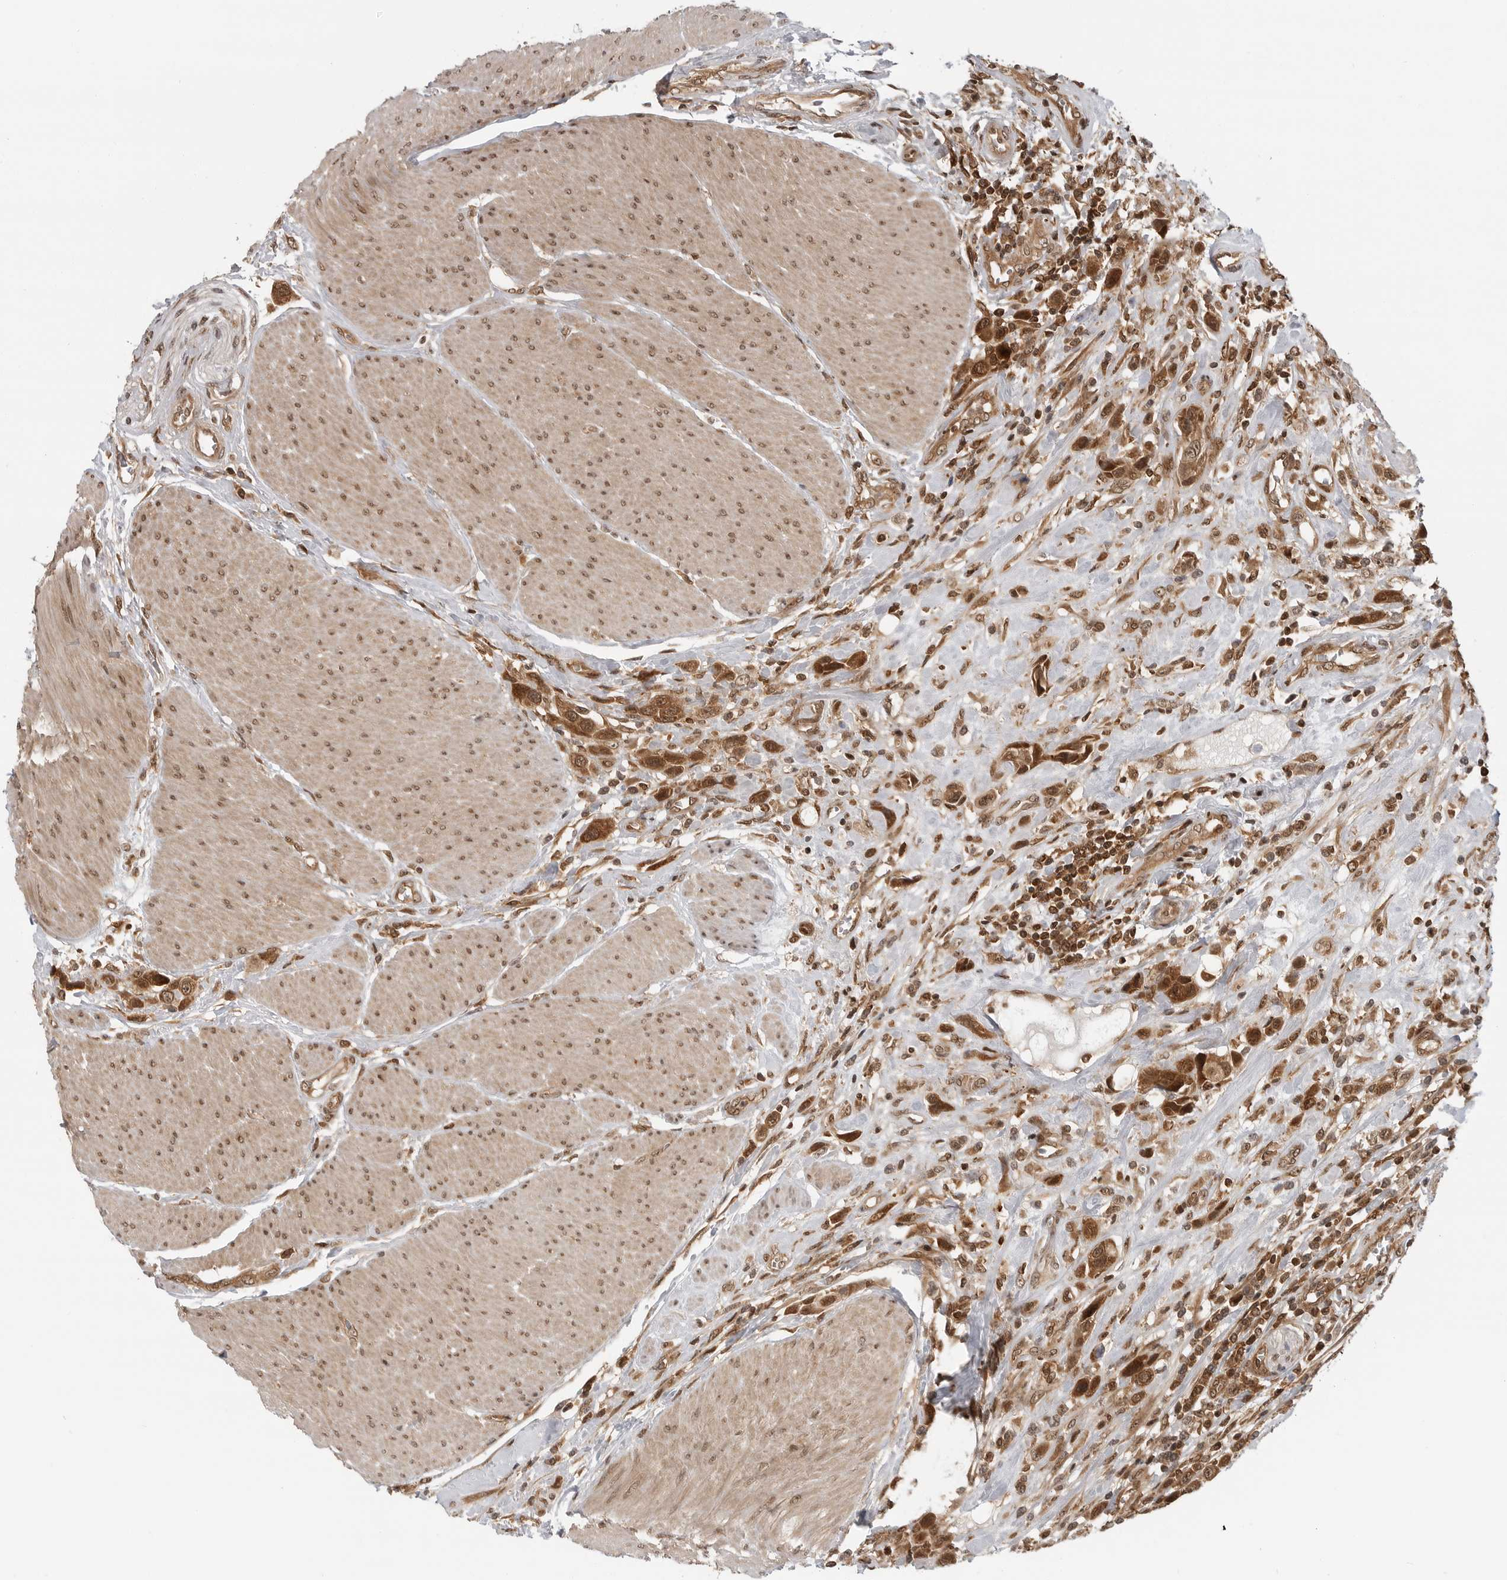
{"staining": {"intensity": "strong", "quantity": ">75%", "location": "cytoplasmic/membranous,nuclear"}, "tissue": "urothelial cancer", "cell_type": "Tumor cells", "image_type": "cancer", "snomed": [{"axis": "morphology", "description": "Urothelial carcinoma, High grade"}, {"axis": "topography", "description": "Urinary bladder"}], "caption": "Immunohistochemistry (IHC) micrograph of human urothelial cancer stained for a protein (brown), which reveals high levels of strong cytoplasmic/membranous and nuclear staining in approximately >75% of tumor cells.", "gene": "SZRD1", "patient": {"sex": "male", "age": 50}}